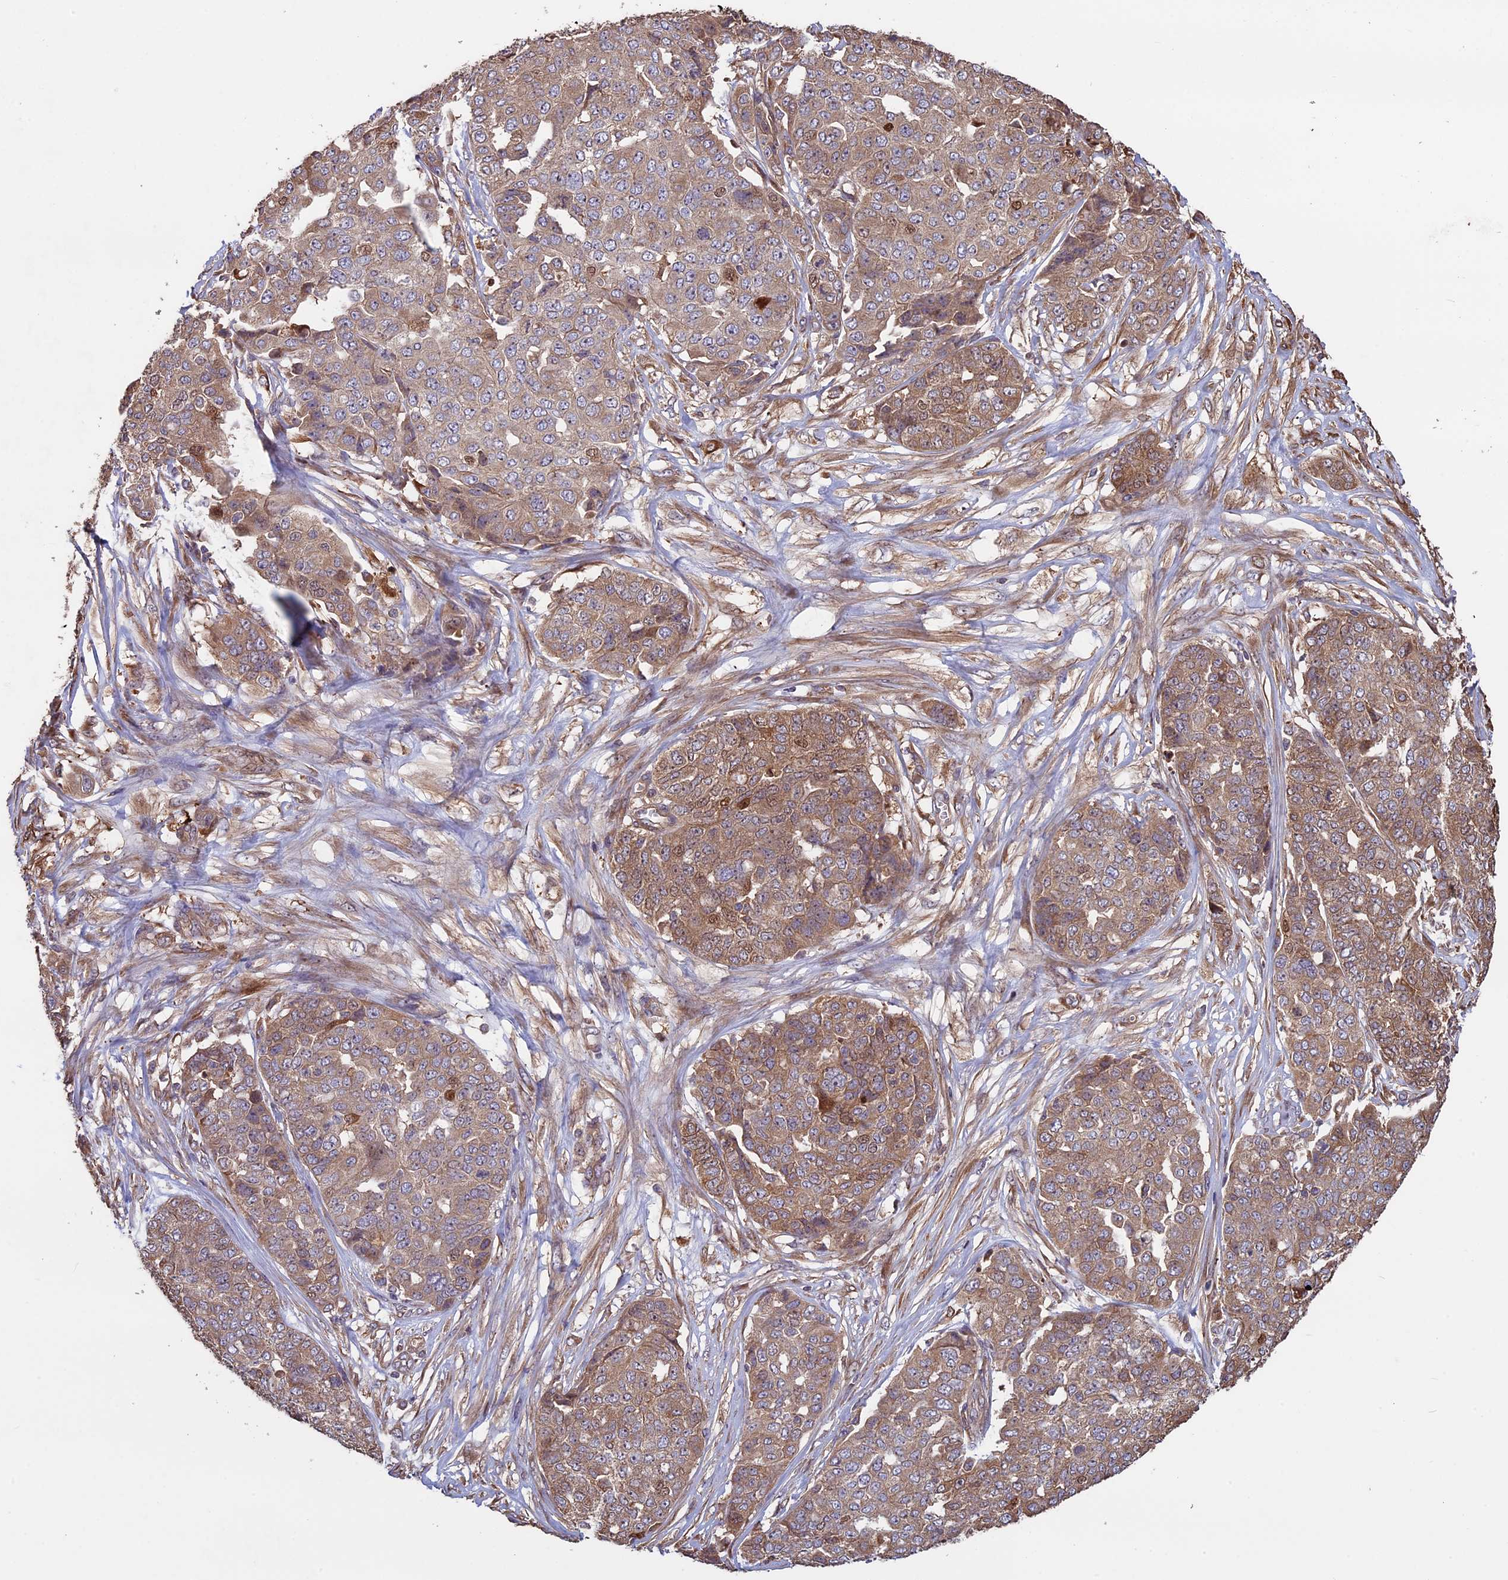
{"staining": {"intensity": "moderate", "quantity": ">75%", "location": "cytoplasmic/membranous"}, "tissue": "ovarian cancer", "cell_type": "Tumor cells", "image_type": "cancer", "snomed": [{"axis": "morphology", "description": "Cystadenocarcinoma, serous, NOS"}, {"axis": "topography", "description": "Soft tissue"}, {"axis": "topography", "description": "Ovary"}], "caption": "This is an image of immunohistochemistry staining of ovarian cancer, which shows moderate staining in the cytoplasmic/membranous of tumor cells.", "gene": "VWA3A", "patient": {"sex": "female", "age": 57}}